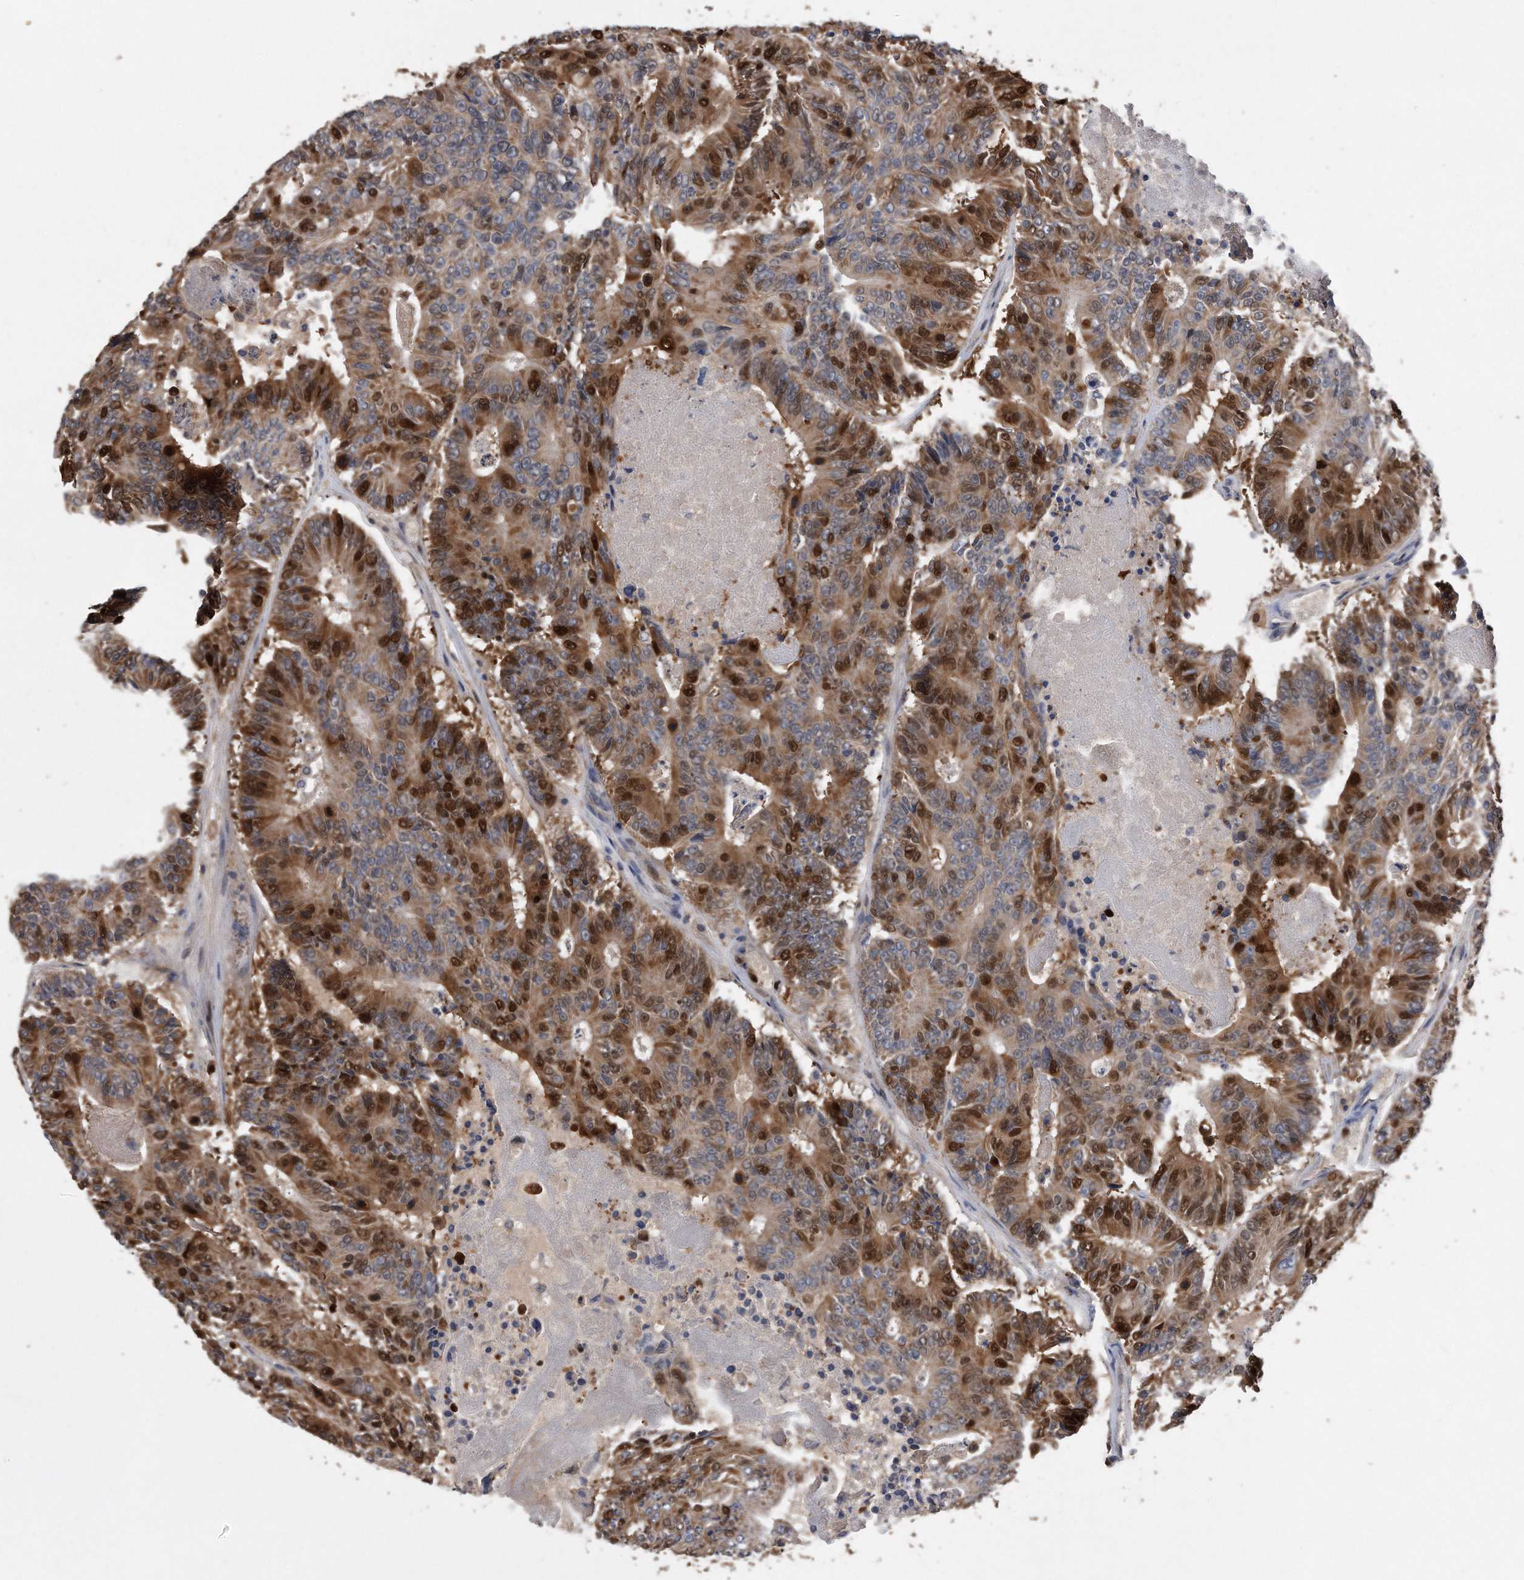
{"staining": {"intensity": "strong", "quantity": ">75%", "location": "cytoplasmic/membranous,nuclear"}, "tissue": "colorectal cancer", "cell_type": "Tumor cells", "image_type": "cancer", "snomed": [{"axis": "morphology", "description": "Adenocarcinoma, NOS"}, {"axis": "topography", "description": "Colon"}], "caption": "High-magnification brightfield microscopy of colorectal cancer stained with DAB (3,3'-diaminobenzidine) (brown) and counterstained with hematoxylin (blue). tumor cells exhibit strong cytoplasmic/membranous and nuclear expression is seen in approximately>75% of cells.", "gene": "PCNA", "patient": {"sex": "male", "age": 83}}